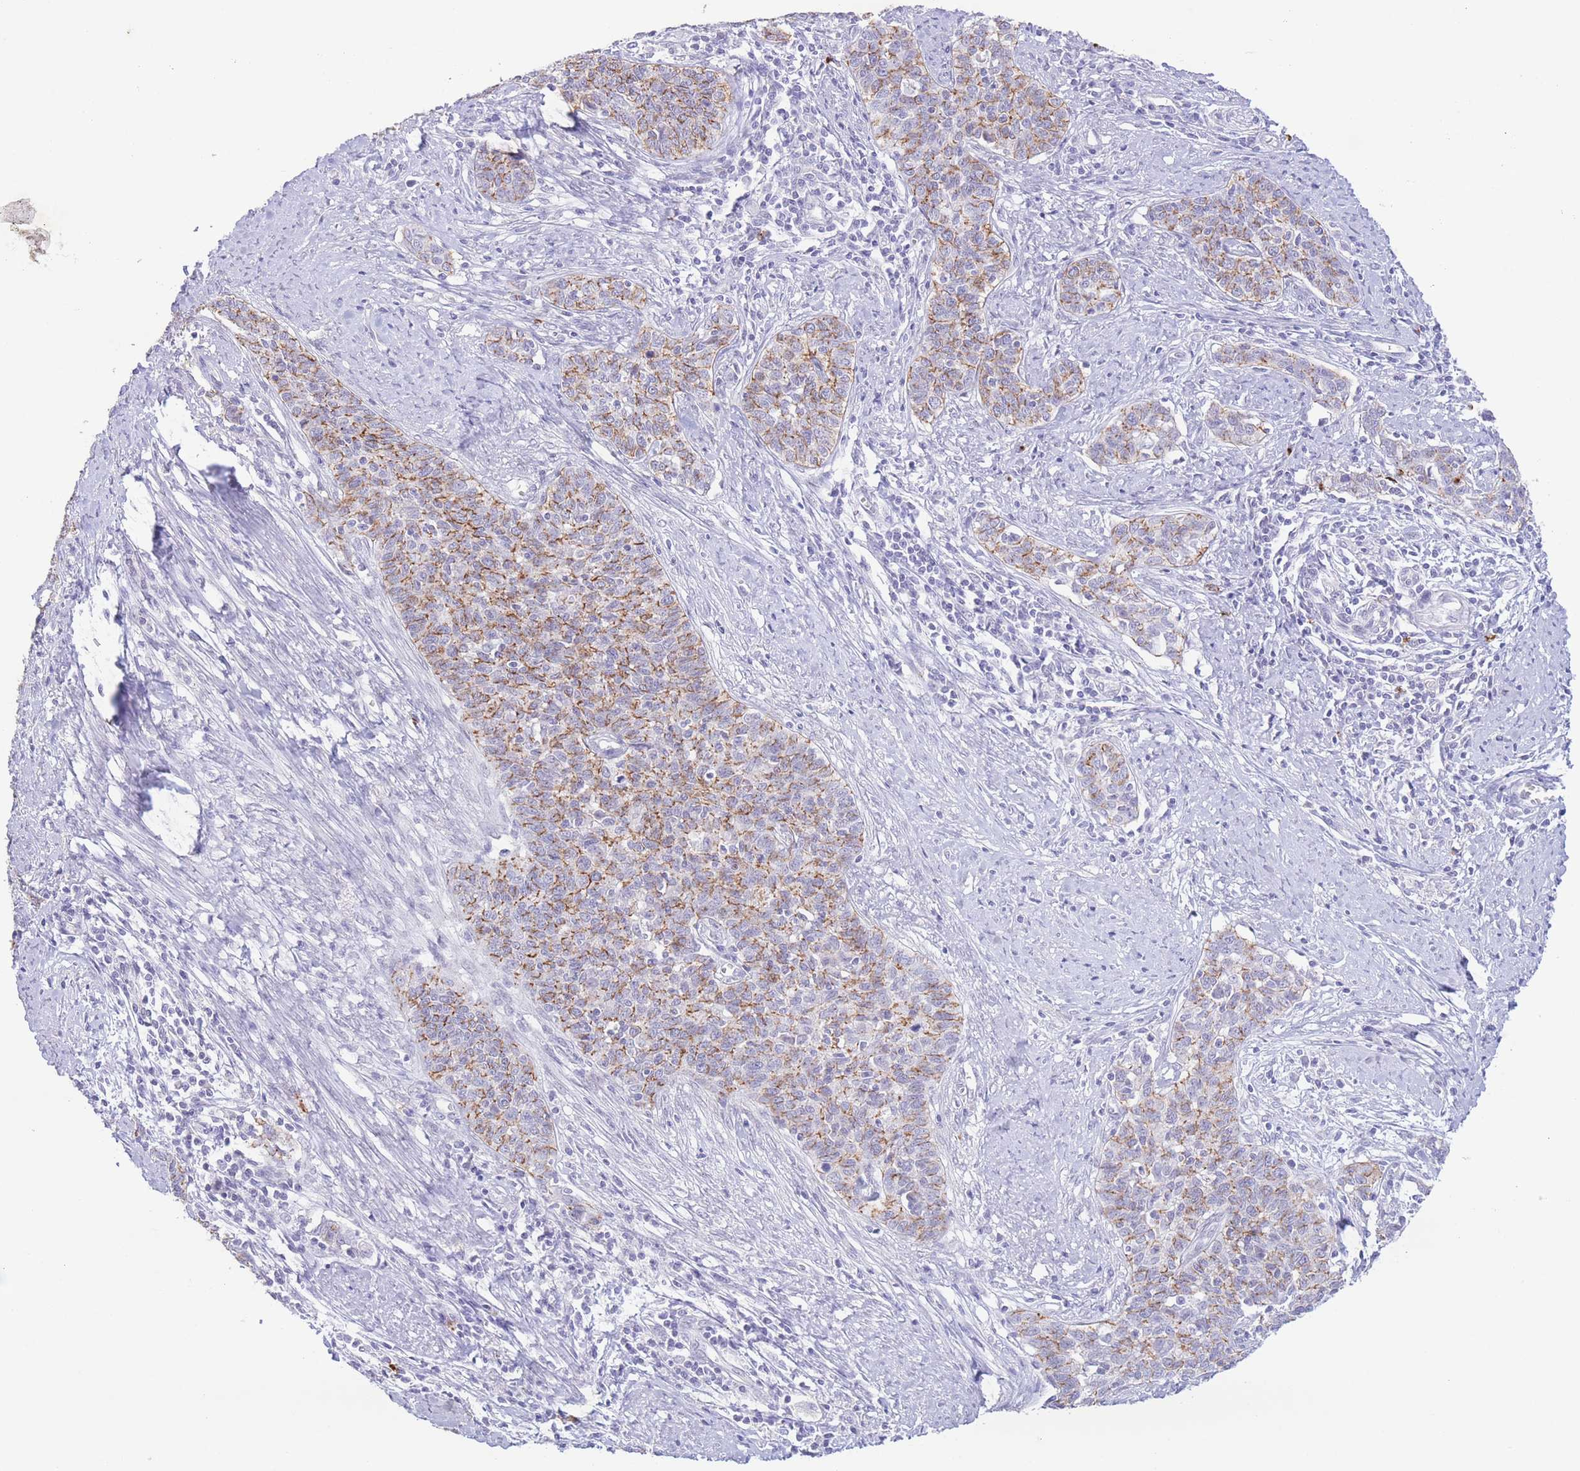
{"staining": {"intensity": "moderate", "quantity": "25%-75%", "location": "cytoplasmic/membranous"}, "tissue": "cervical cancer", "cell_type": "Tumor cells", "image_type": "cancer", "snomed": [{"axis": "morphology", "description": "Squamous cell carcinoma, NOS"}, {"axis": "topography", "description": "Cervix"}], "caption": "Tumor cells reveal medium levels of moderate cytoplasmic/membranous expression in about 25%-75% of cells in human cervical cancer (squamous cell carcinoma). The staining was performed using DAB, with brown indicating positive protein expression. Nuclei are stained blue with hematoxylin.", "gene": "LCLAT1", "patient": {"sex": "female", "age": 39}}